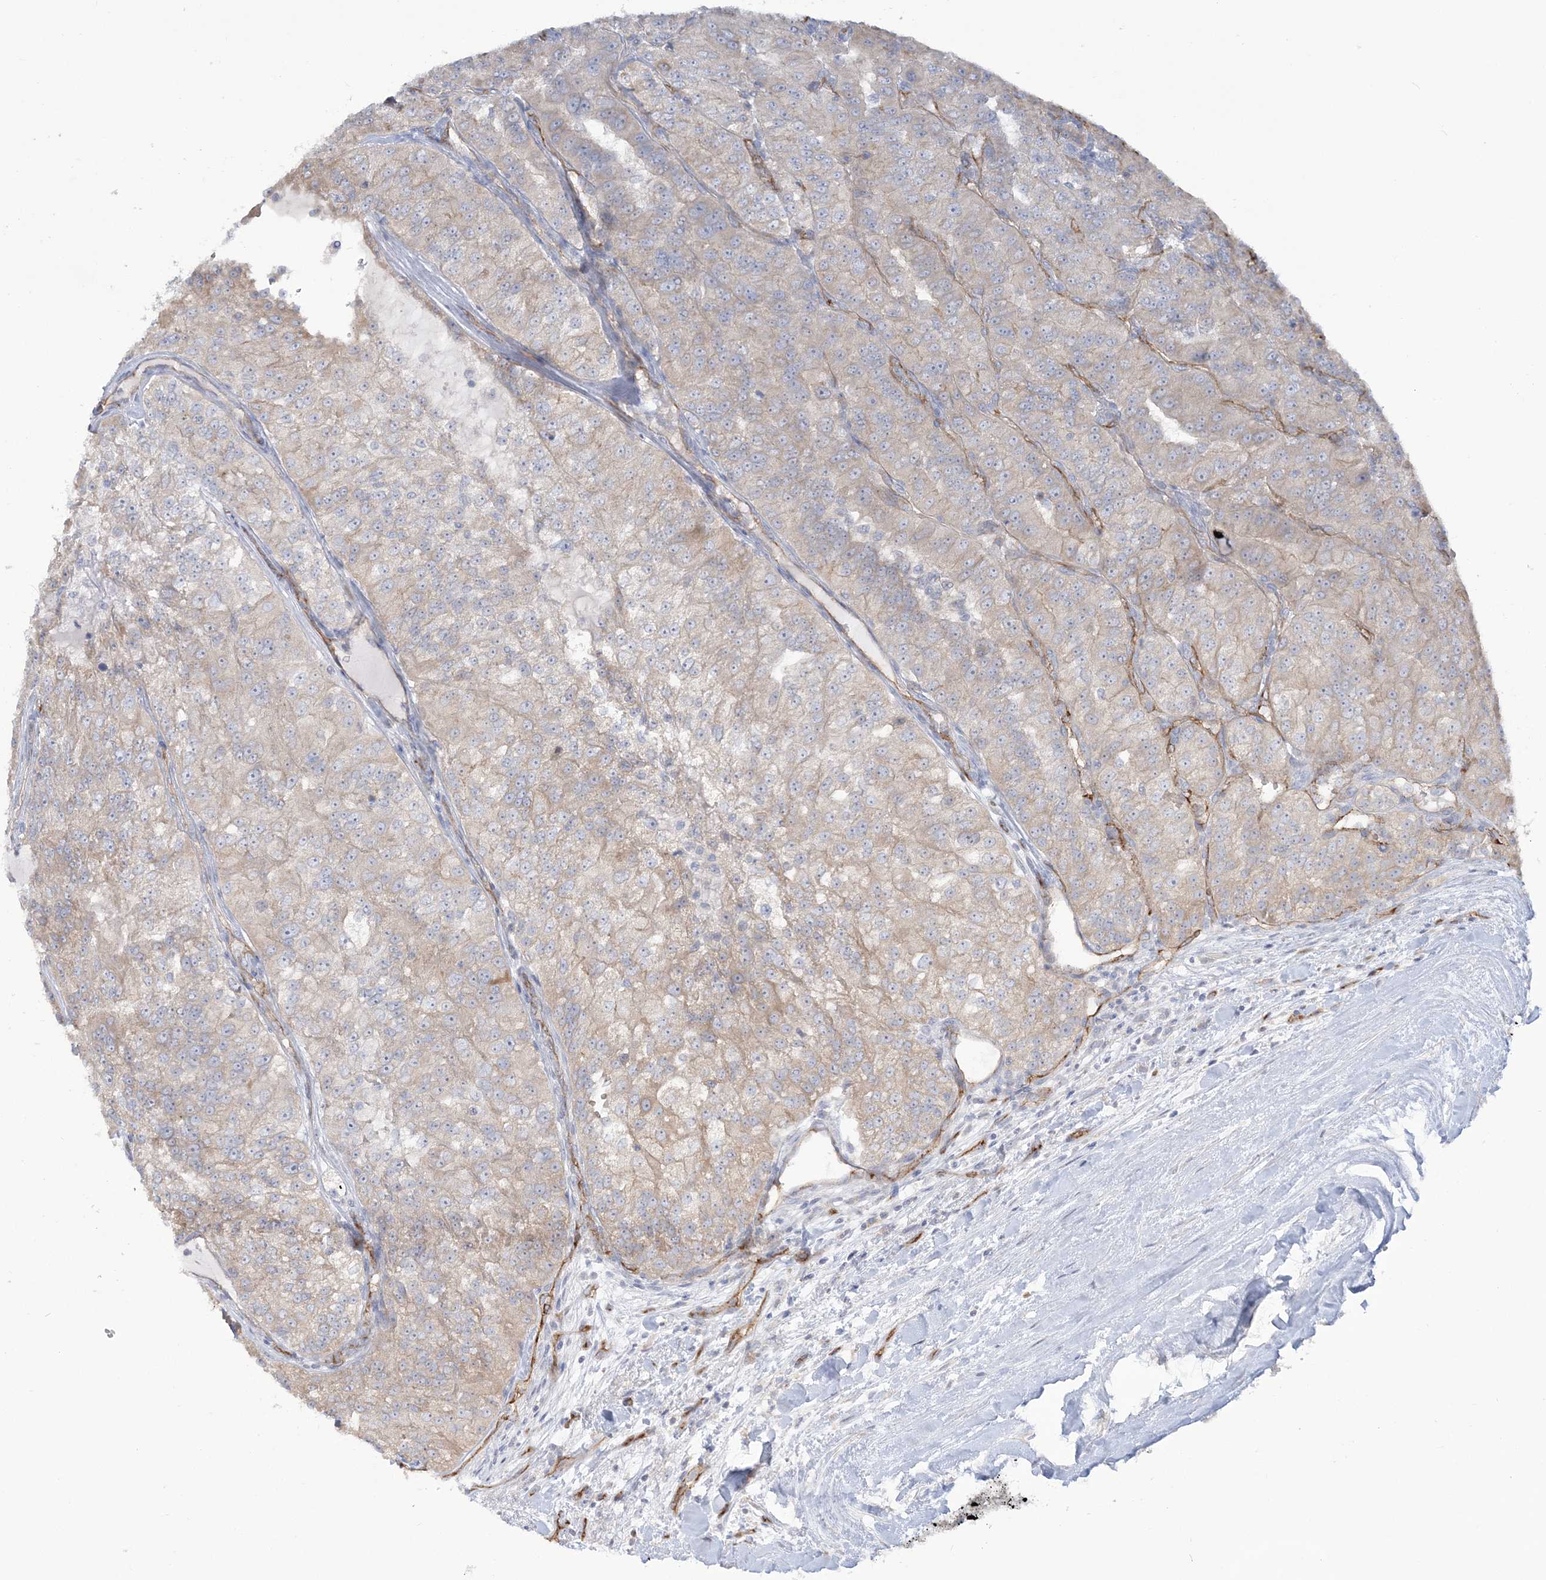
{"staining": {"intensity": "weak", "quantity": ">75%", "location": "cytoplasmic/membranous"}, "tissue": "renal cancer", "cell_type": "Tumor cells", "image_type": "cancer", "snomed": [{"axis": "morphology", "description": "Adenocarcinoma, NOS"}, {"axis": "topography", "description": "Kidney"}], "caption": "This micrograph shows IHC staining of adenocarcinoma (renal), with low weak cytoplasmic/membranous expression in about >75% of tumor cells.", "gene": "FARSB", "patient": {"sex": "female", "age": 63}}